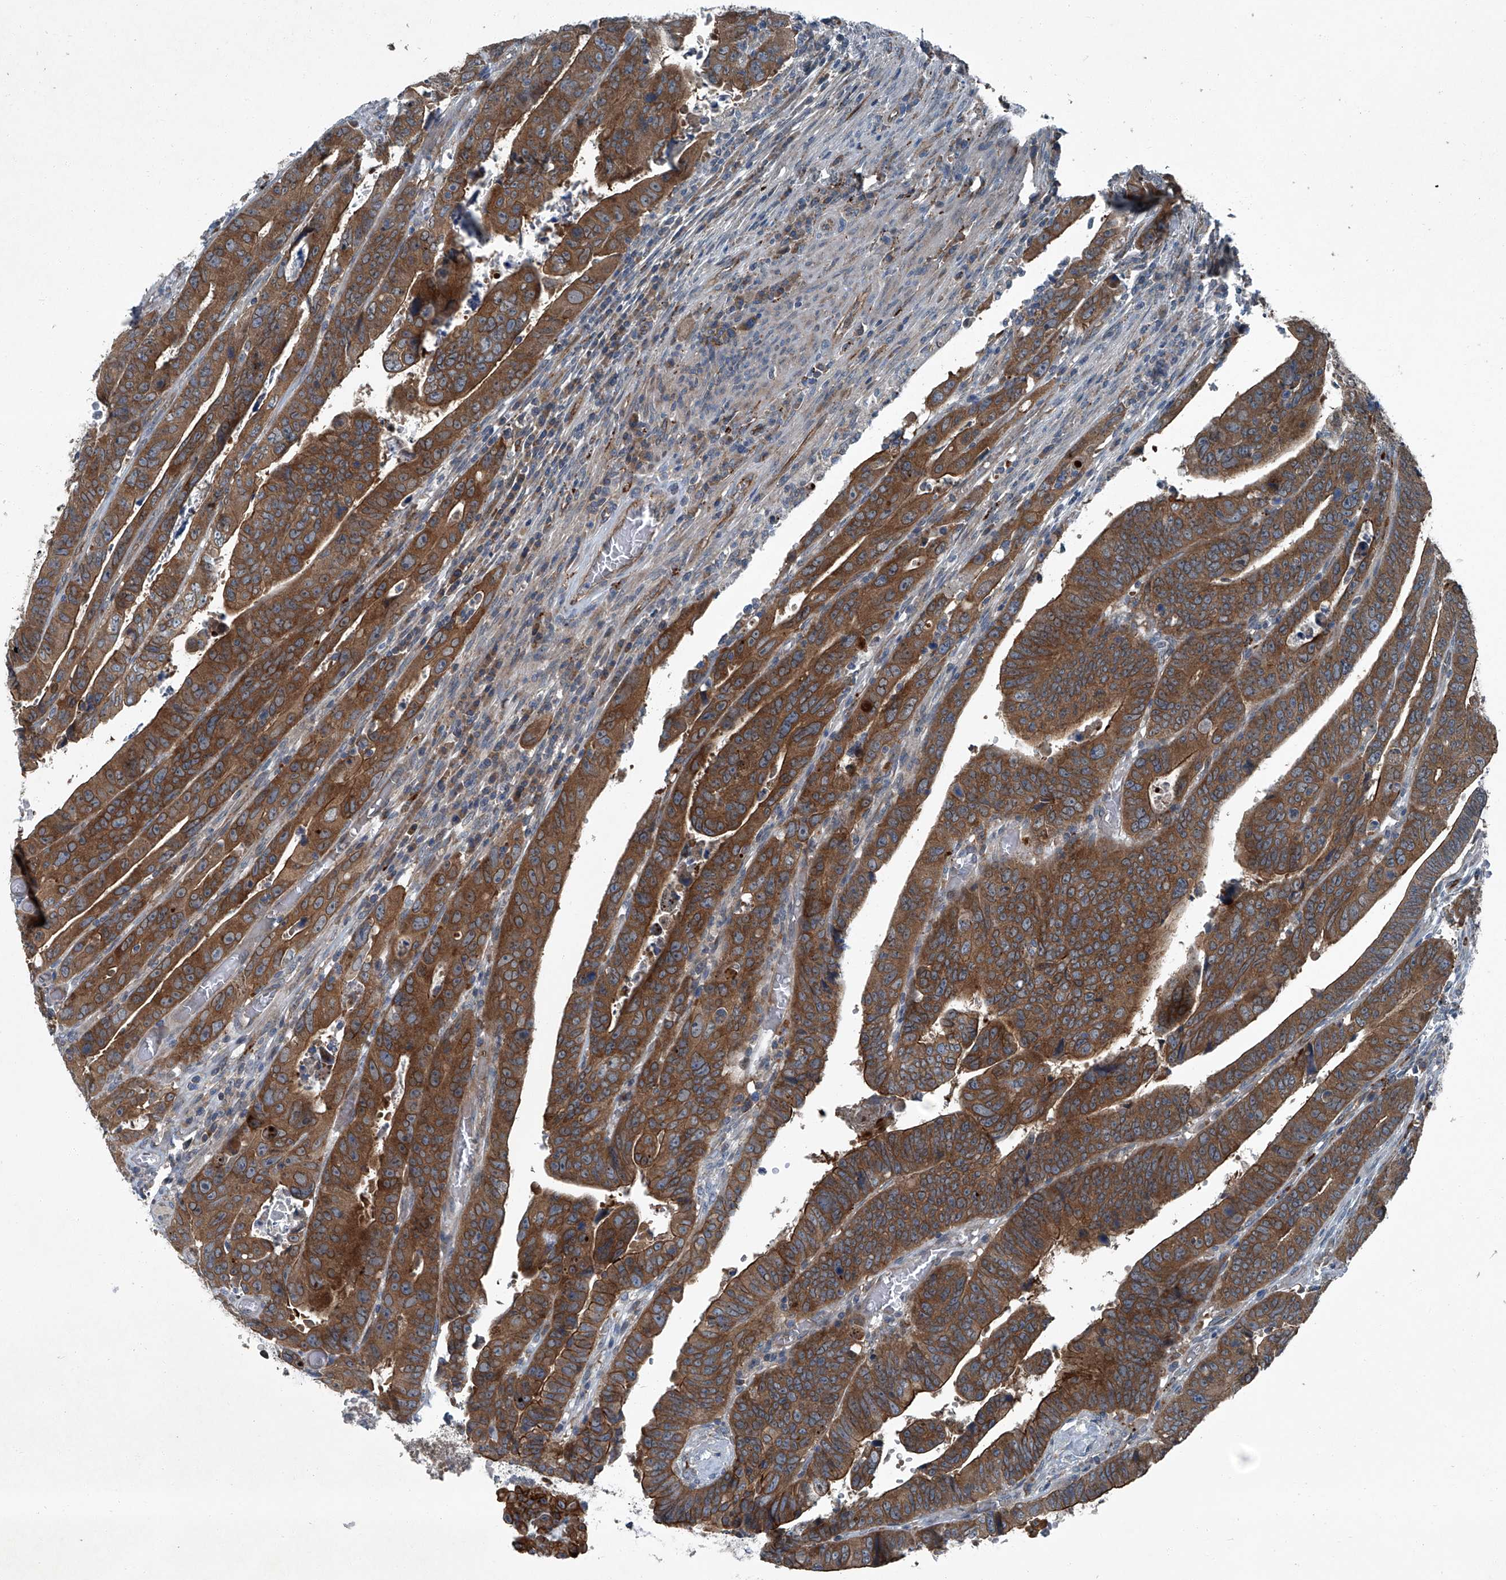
{"staining": {"intensity": "strong", "quantity": ">75%", "location": "cytoplasmic/membranous"}, "tissue": "colorectal cancer", "cell_type": "Tumor cells", "image_type": "cancer", "snomed": [{"axis": "morphology", "description": "Normal tissue, NOS"}, {"axis": "morphology", "description": "Adenocarcinoma, NOS"}, {"axis": "topography", "description": "Rectum"}], "caption": "Colorectal adenocarcinoma tissue demonstrates strong cytoplasmic/membranous positivity in about >75% of tumor cells, visualized by immunohistochemistry.", "gene": "SENP2", "patient": {"sex": "female", "age": 65}}